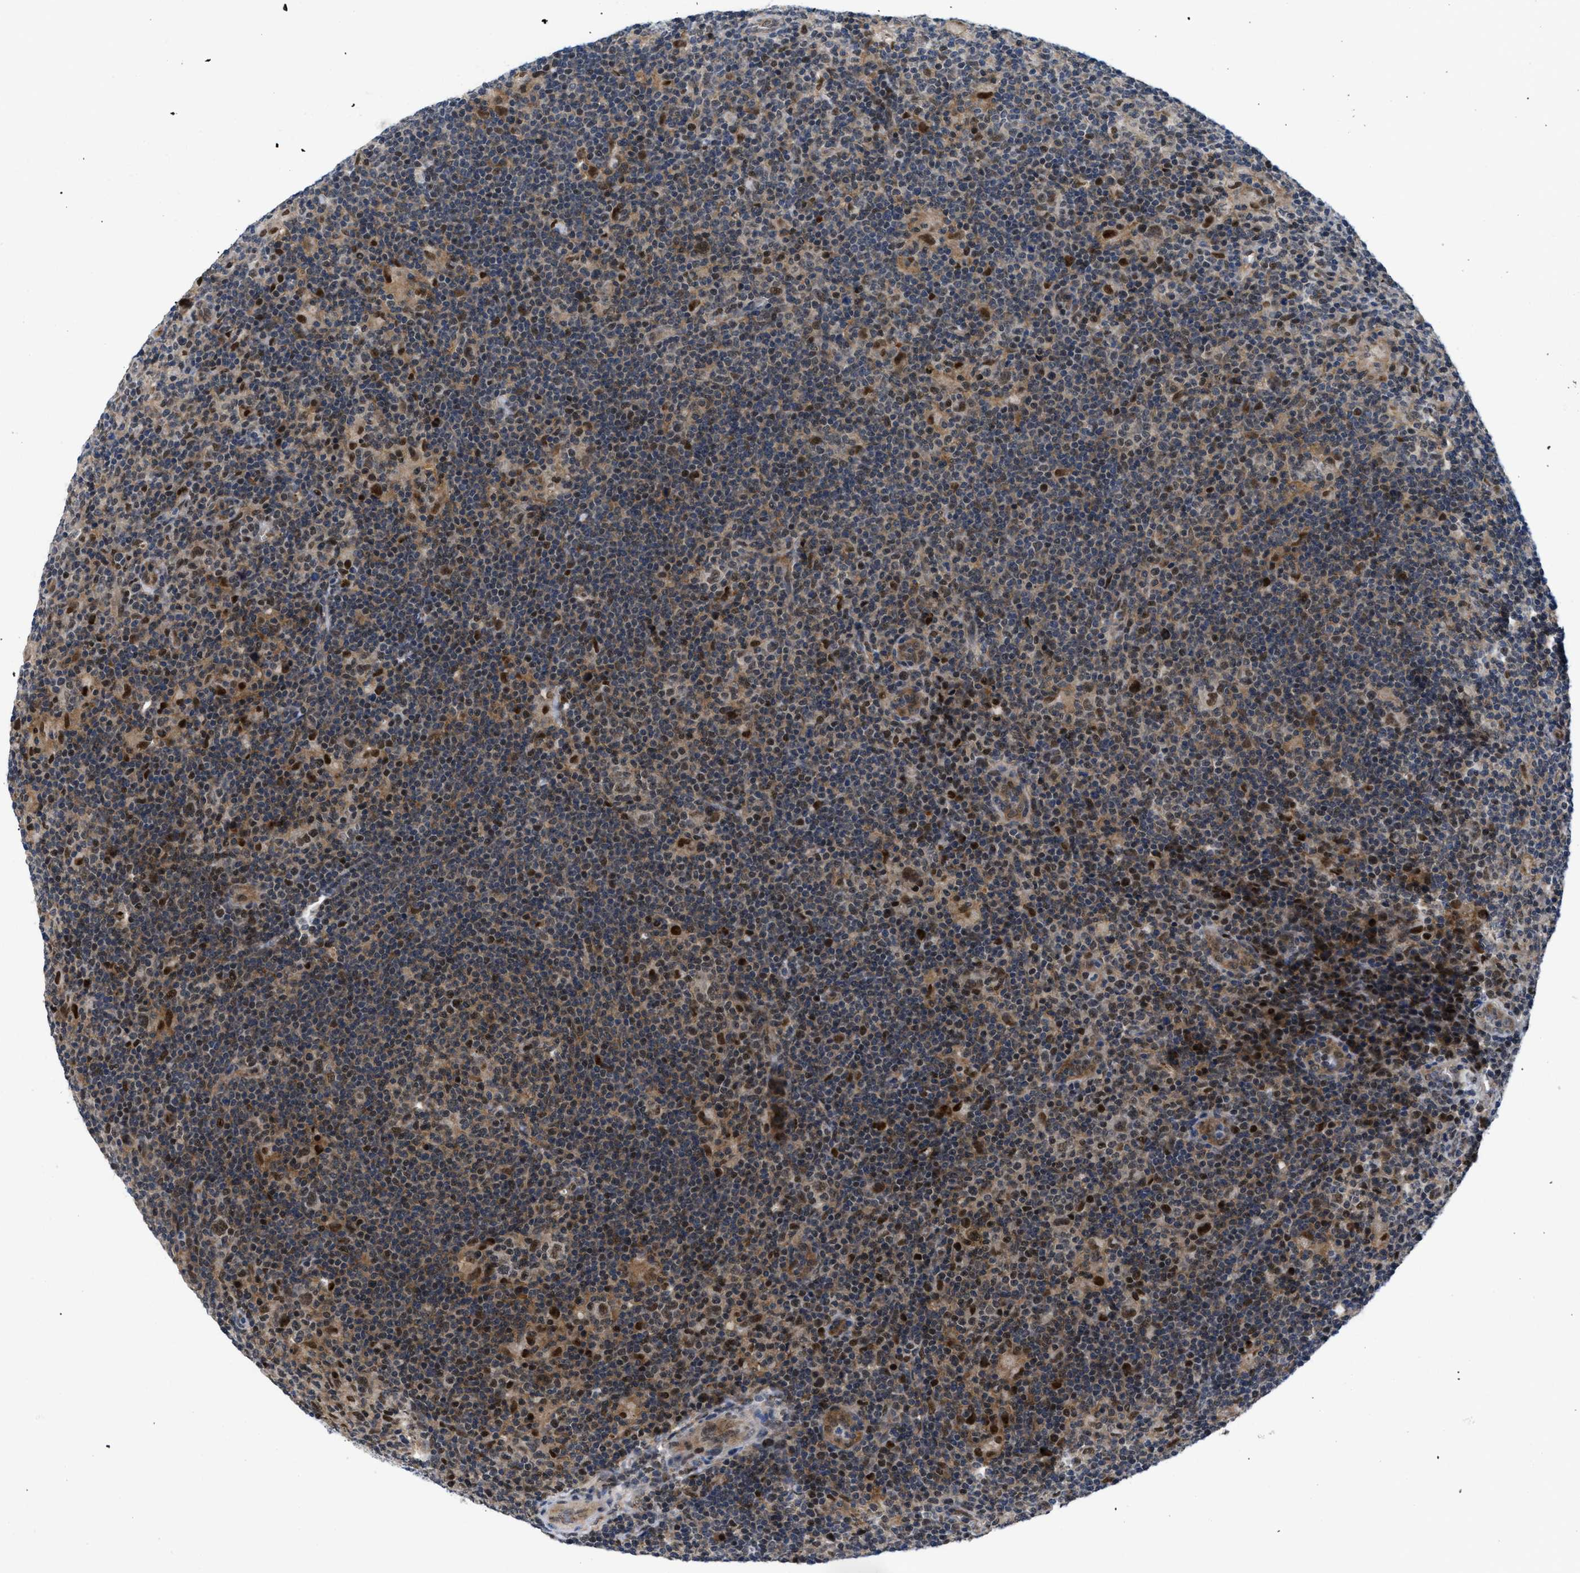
{"staining": {"intensity": "strong", "quantity": ">75%", "location": "nuclear"}, "tissue": "lymphoma", "cell_type": "Tumor cells", "image_type": "cancer", "snomed": [{"axis": "morphology", "description": "Hodgkin's disease, NOS"}, {"axis": "topography", "description": "Lymph node"}], "caption": "A histopathology image showing strong nuclear expression in approximately >75% of tumor cells in Hodgkin's disease, as visualized by brown immunohistochemical staining.", "gene": "SLC29A2", "patient": {"sex": "female", "age": 57}}